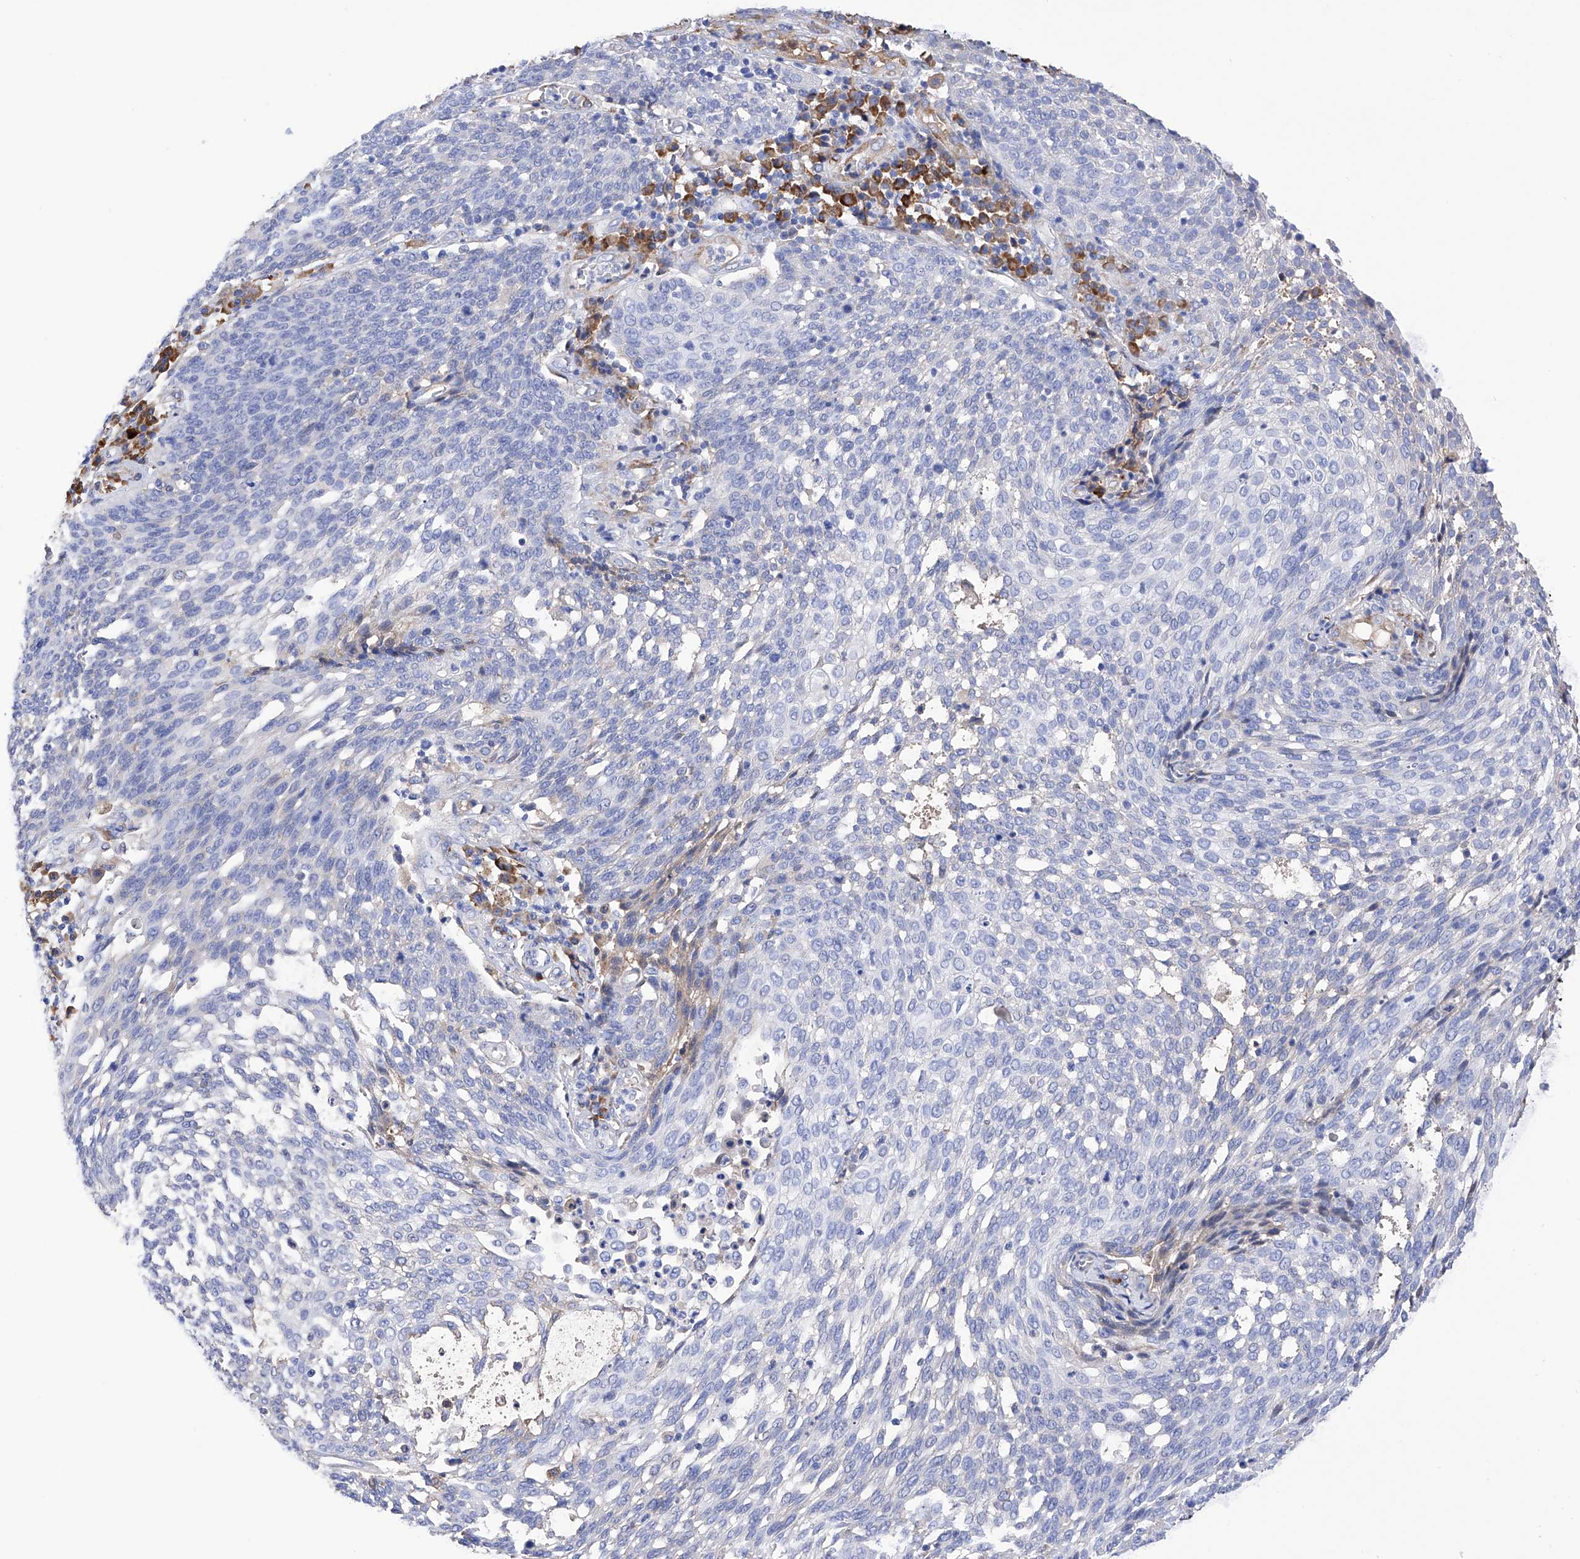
{"staining": {"intensity": "negative", "quantity": "none", "location": "none"}, "tissue": "cervical cancer", "cell_type": "Tumor cells", "image_type": "cancer", "snomed": [{"axis": "morphology", "description": "Squamous cell carcinoma, NOS"}, {"axis": "topography", "description": "Cervix"}], "caption": "Tumor cells show no significant protein staining in cervical cancer.", "gene": "PDIA5", "patient": {"sex": "female", "age": 34}}